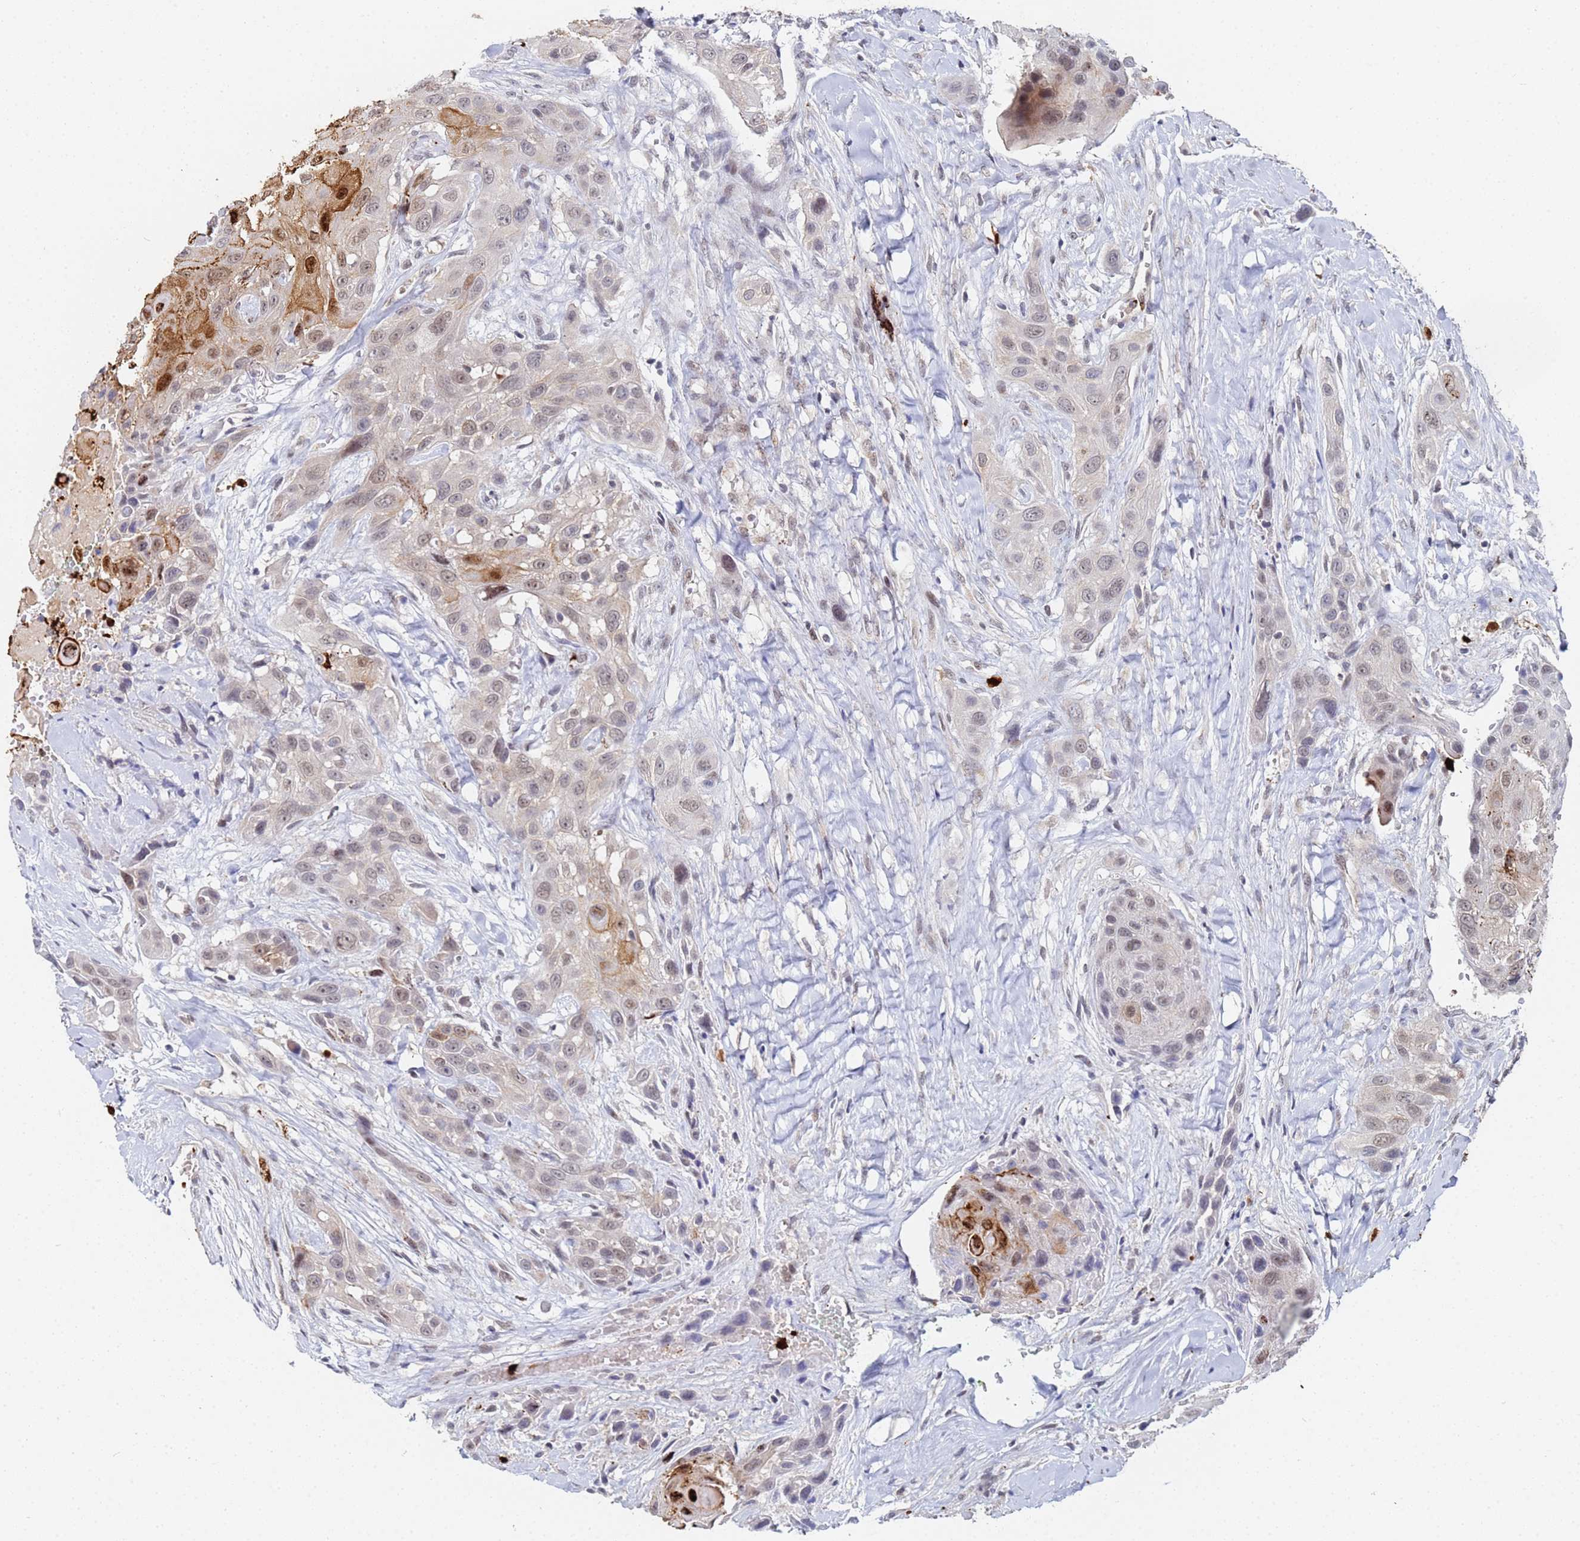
{"staining": {"intensity": "moderate", "quantity": "25%-75%", "location": "cytoplasmic/membranous,nuclear"}, "tissue": "head and neck cancer", "cell_type": "Tumor cells", "image_type": "cancer", "snomed": [{"axis": "morphology", "description": "Squamous cell carcinoma, NOS"}, {"axis": "topography", "description": "Head-Neck"}], "caption": "Human head and neck cancer stained with a protein marker displays moderate staining in tumor cells.", "gene": "MTCL1", "patient": {"sex": "male", "age": 81}}